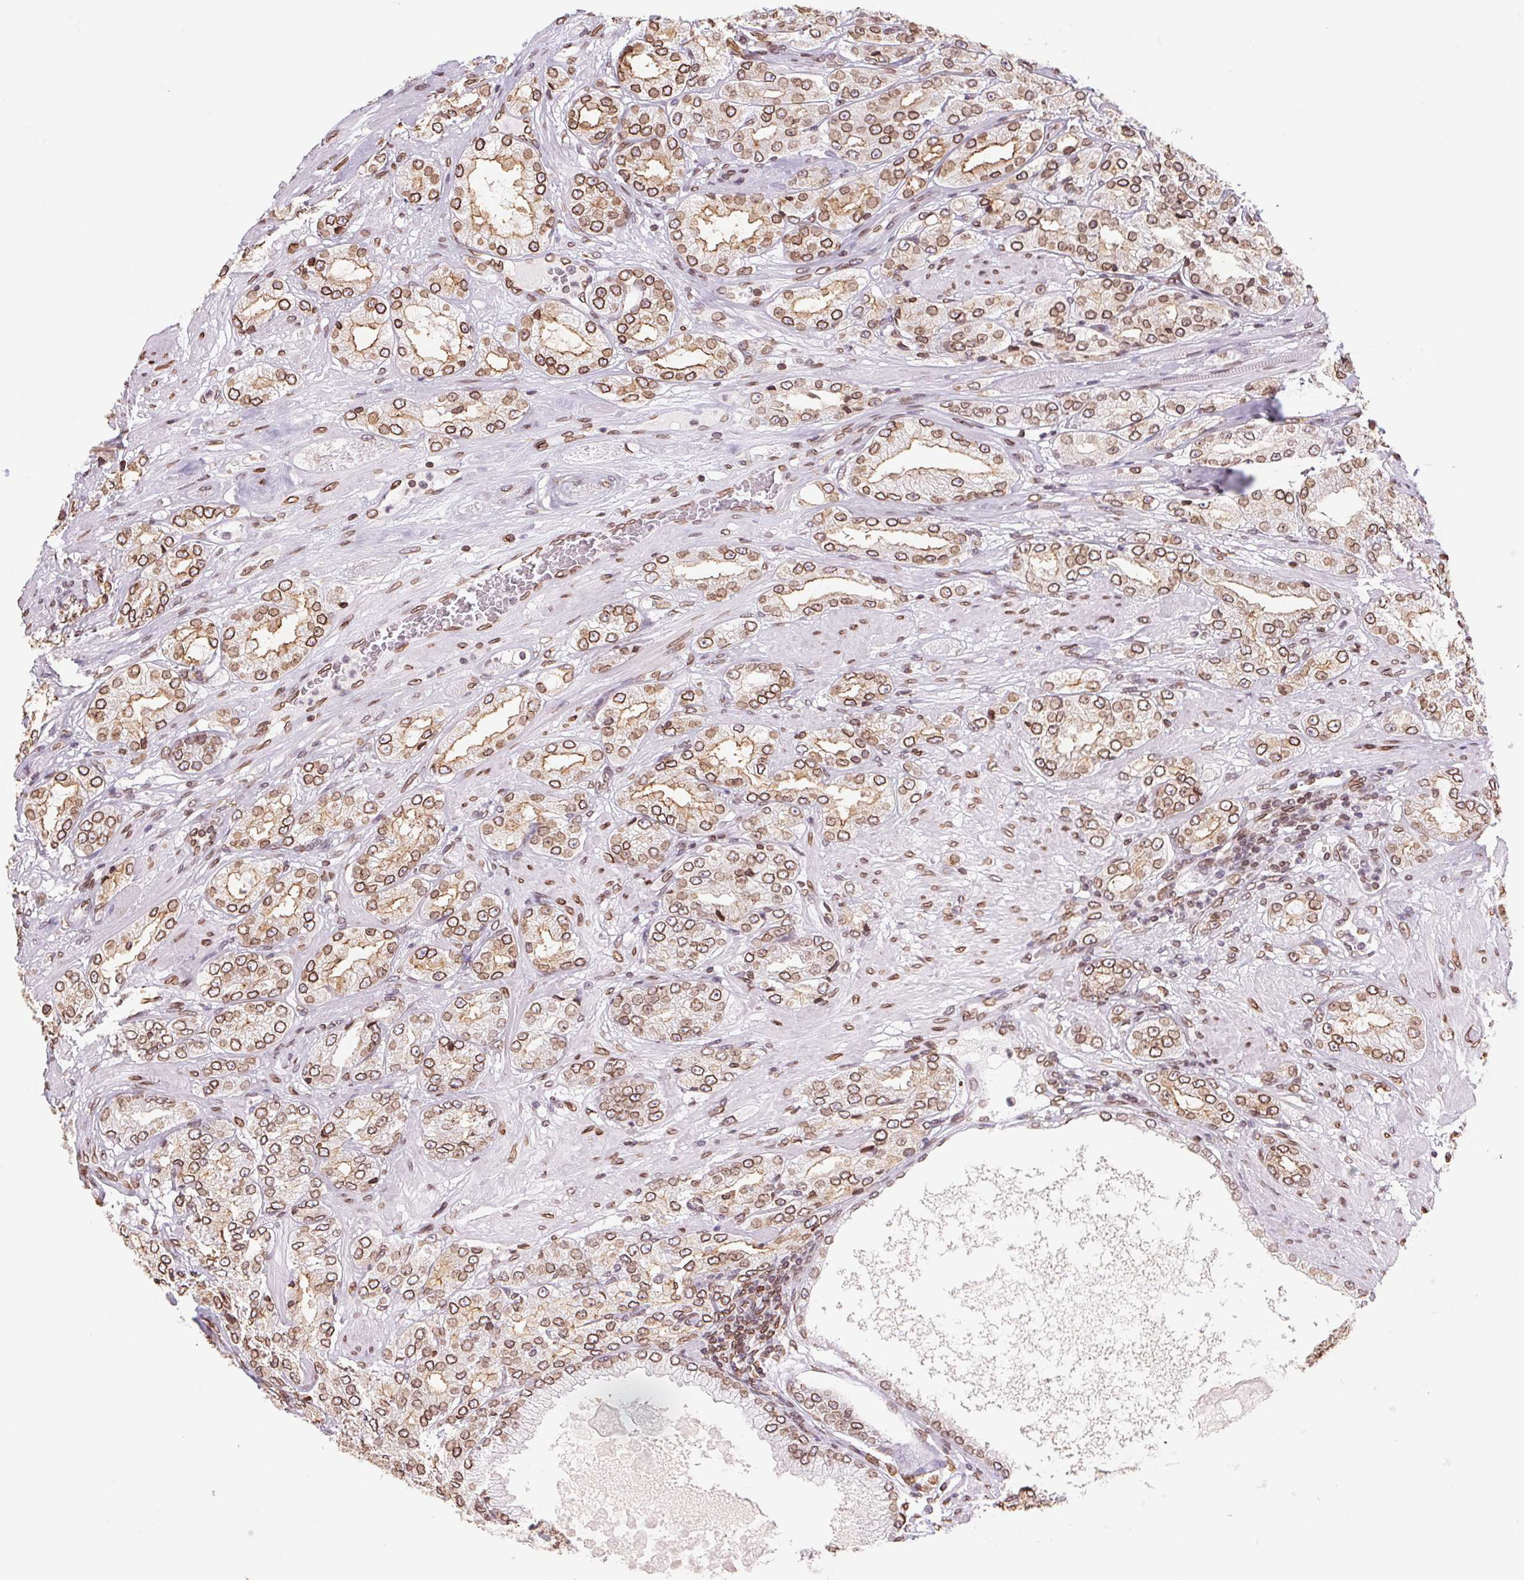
{"staining": {"intensity": "strong", "quantity": ">75%", "location": "cytoplasmic/membranous,nuclear"}, "tissue": "prostate cancer", "cell_type": "Tumor cells", "image_type": "cancer", "snomed": [{"axis": "morphology", "description": "Adenocarcinoma, High grade"}, {"axis": "topography", "description": "Prostate"}], "caption": "The immunohistochemical stain highlights strong cytoplasmic/membranous and nuclear staining in tumor cells of prostate cancer tissue.", "gene": "LMNB2", "patient": {"sex": "male", "age": 68}}